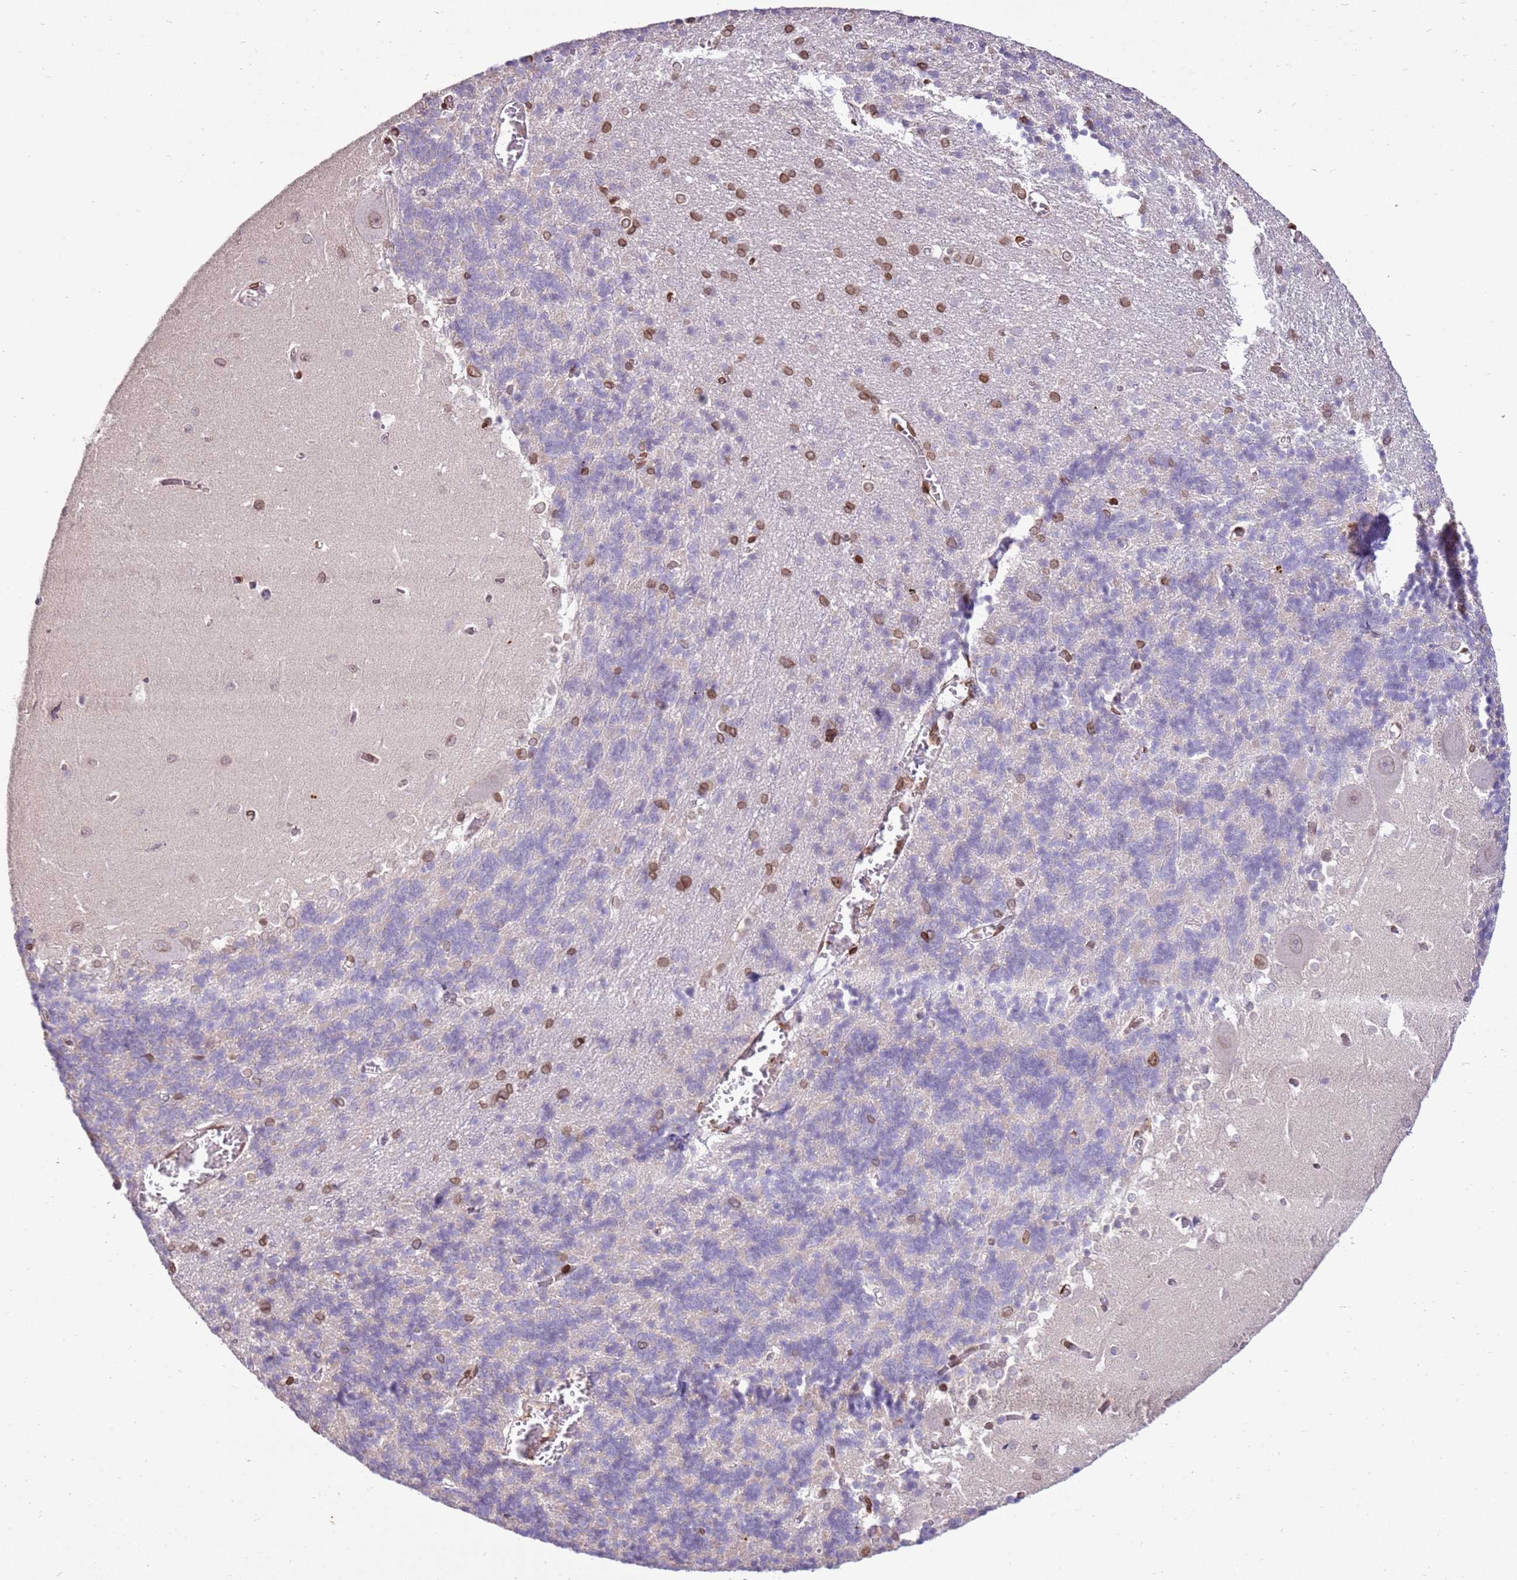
{"staining": {"intensity": "negative", "quantity": "none", "location": "none"}, "tissue": "cerebellum", "cell_type": "Cells in granular layer", "image_type": "normal", "snomed": [{"axis": "morphology", "description": "Normal tissue, NOS"}, {"axis": "topography", "description": "Cerebellum"}], "caption": "IHC of benign cerebellum exhibits no positivity in cells in granular layer.", "gene": "TMEM47", "patient": {"sex": "male", "age": 37}}